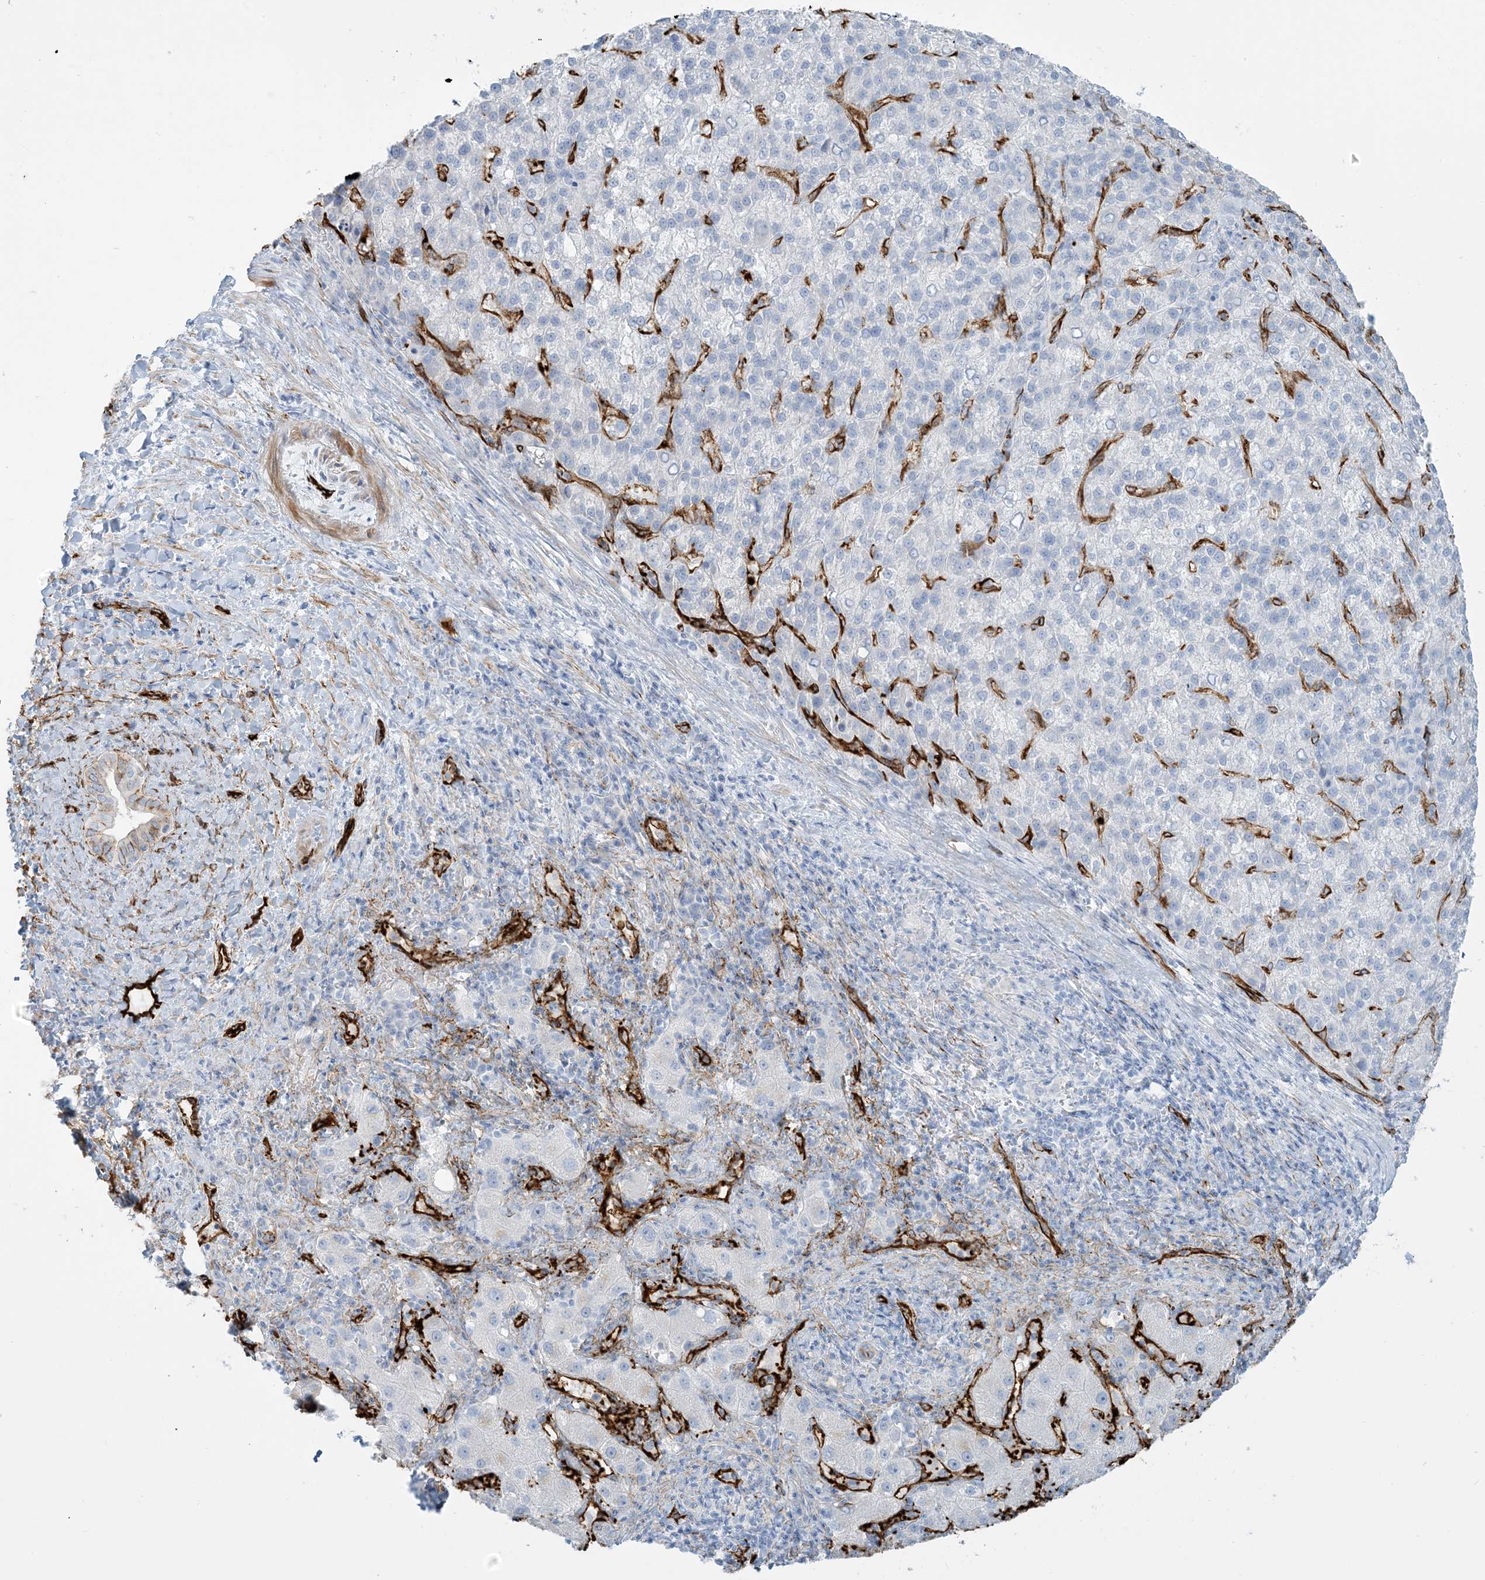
{"staining": {"intensity": "negative", "quantity": "none", "location": "none"}, "tissue": "liver cancer", "cell_type": "Tumor cells", "image_type": "cancer", "snomed": [{"axis": "morphology", "description": "Carcinoma, Hepatocellular, NOS"}, {"axis": "topography", "description": "Liver"}], "caption": "Hepatocellular carcinoma (liver) stained for a protein using immunohistochemistry (IHC) displays no expression tumor cells.", "gene": "EPS8L3", "patient": {"sex": "female", "age": 58}}